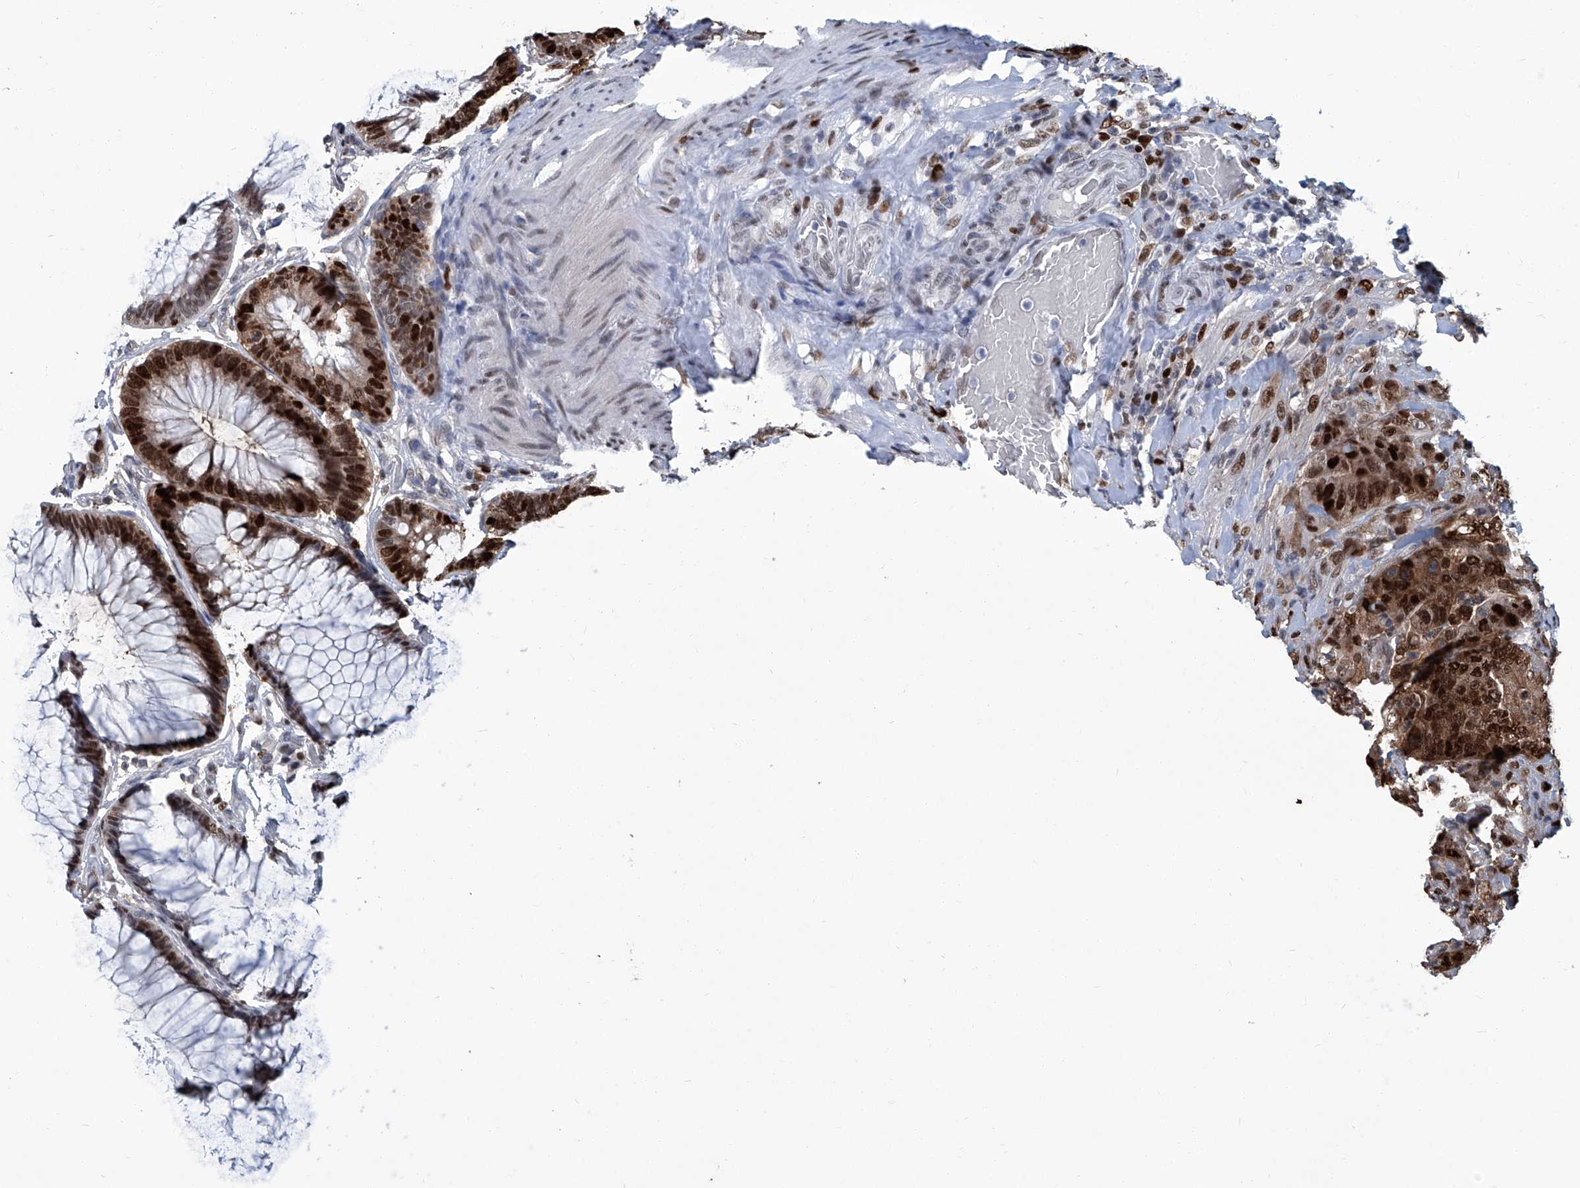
{"staining": {"intensity": "strong", "quantity": ">75%", "location": "nuclear"}, "tissue": "colorectal cancer", "cell_type": "Tumor cells", "image_type": "cancer", "snomed": [{"axis": "morphology", "description": "Normal tissue, NOS"}, {"axis": "topography", "description": "Colon"}], "caption": "Immunohistochemistry (IHC) (DAB) staining of human colorectal cancer shows strong nuclear protein expression in approximately >75% of tumor cells. (DAB (3,3'-diaminobenzidine) IHC with brightfield microscopy, high magnification).", "gene": "PCNA", "patient": {"sex": "female", "age": 82}}